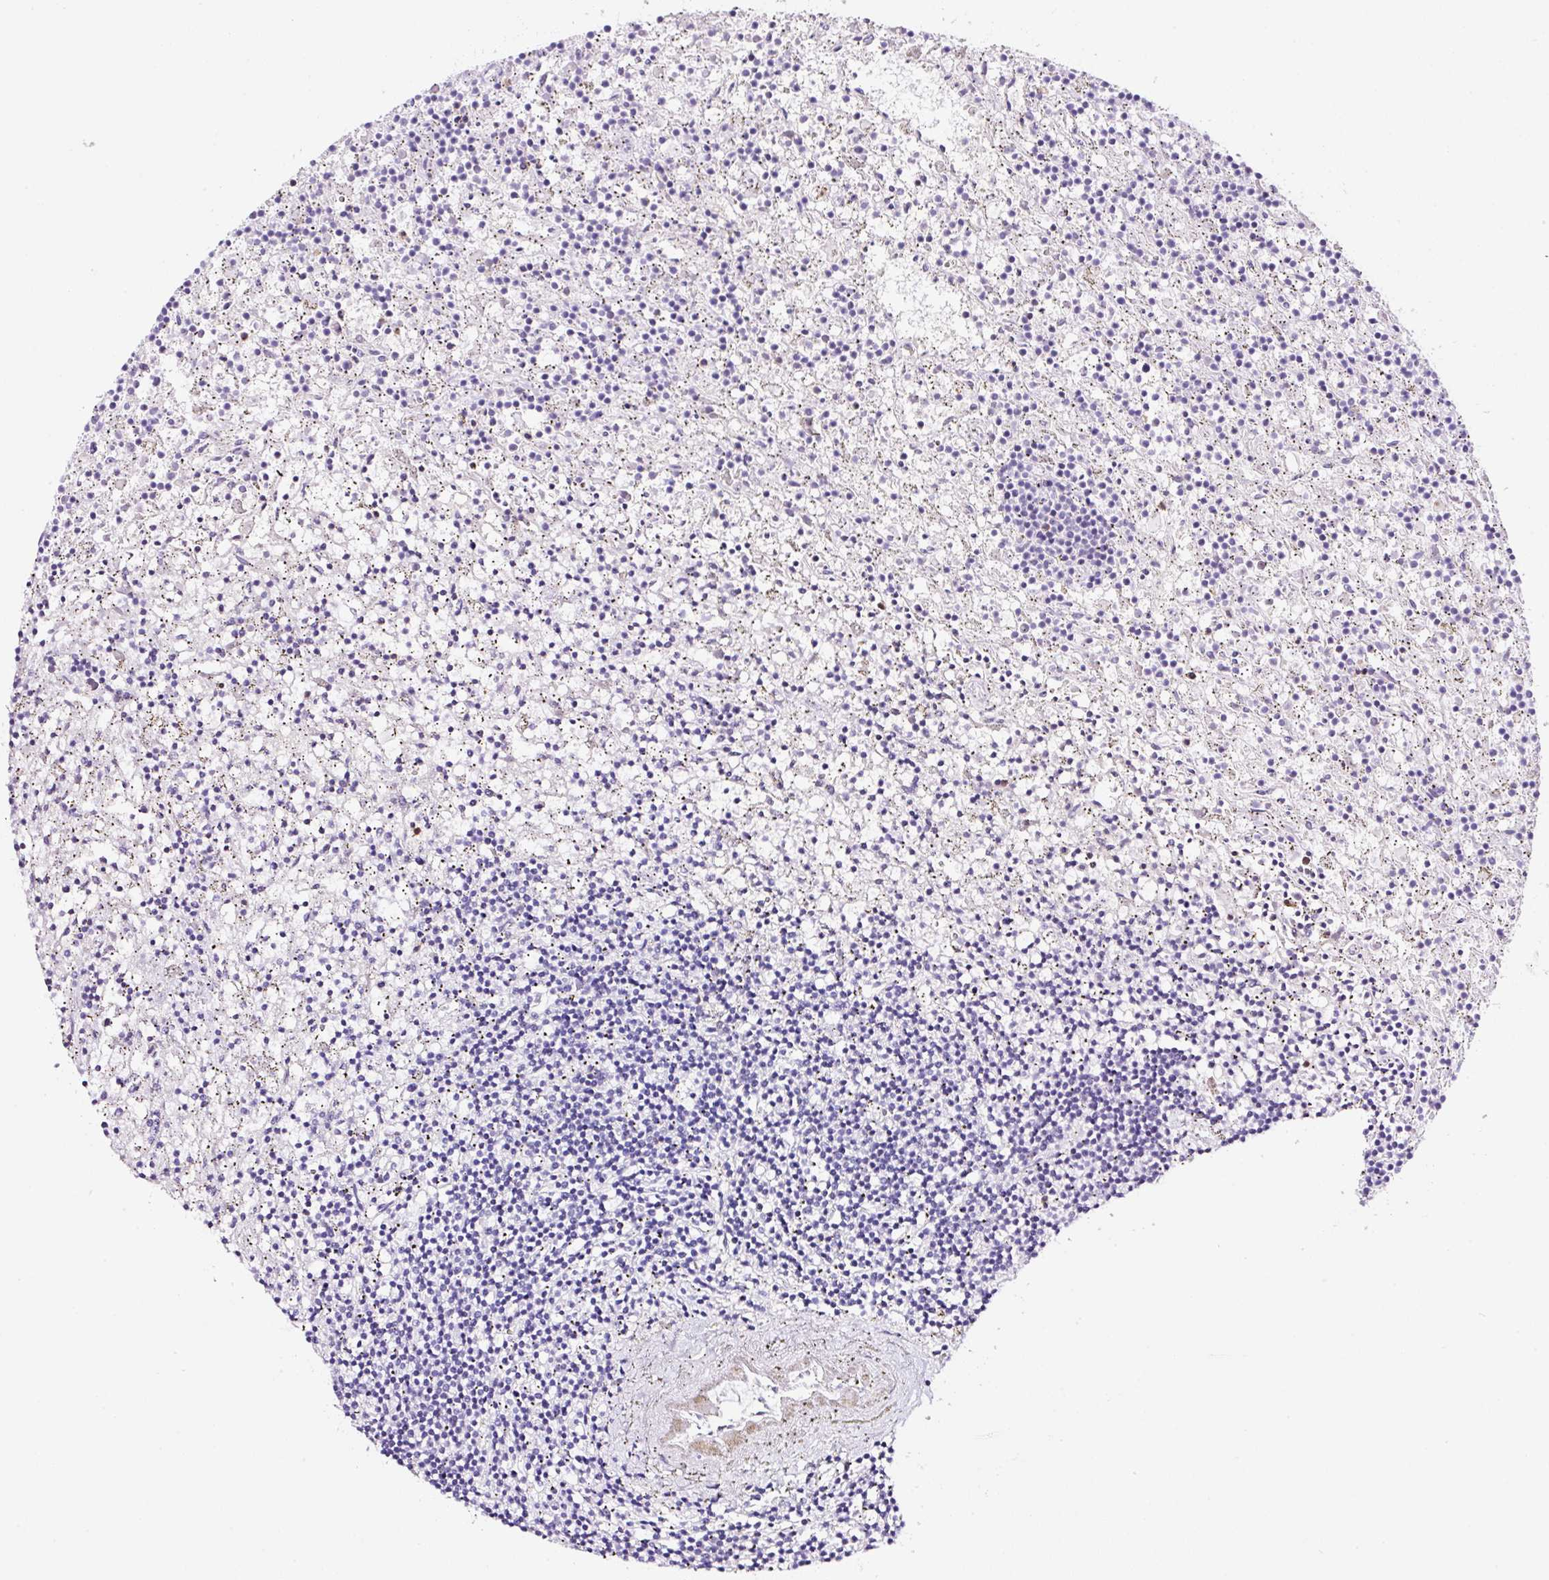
{"staining": {"intensity": "negative", "quantity": "none", "location": "none"}, "tissue": "lymphoma", "cell_type": "Tumor cells", "image_type": "cancer", "snomed": [{"axis": "morphology", "description": "Malignant lymphoma, non-Hodgkin's type, Low grade"}, {"axis": "topography", "description": "Spleen"}], "caption": "Immunohistochemistry image of neoplastic tissue: human low-grade malignant lymphoma, non-Hodgkin's type stained with DAB shows no significant protein expression in tumor cells. (DAB (3,3'-diaminobenzidine) immunohistochemistry (IHC), high magnification).", "gene": "NDST3", "patient": {"sex": "male", "age": 76}}